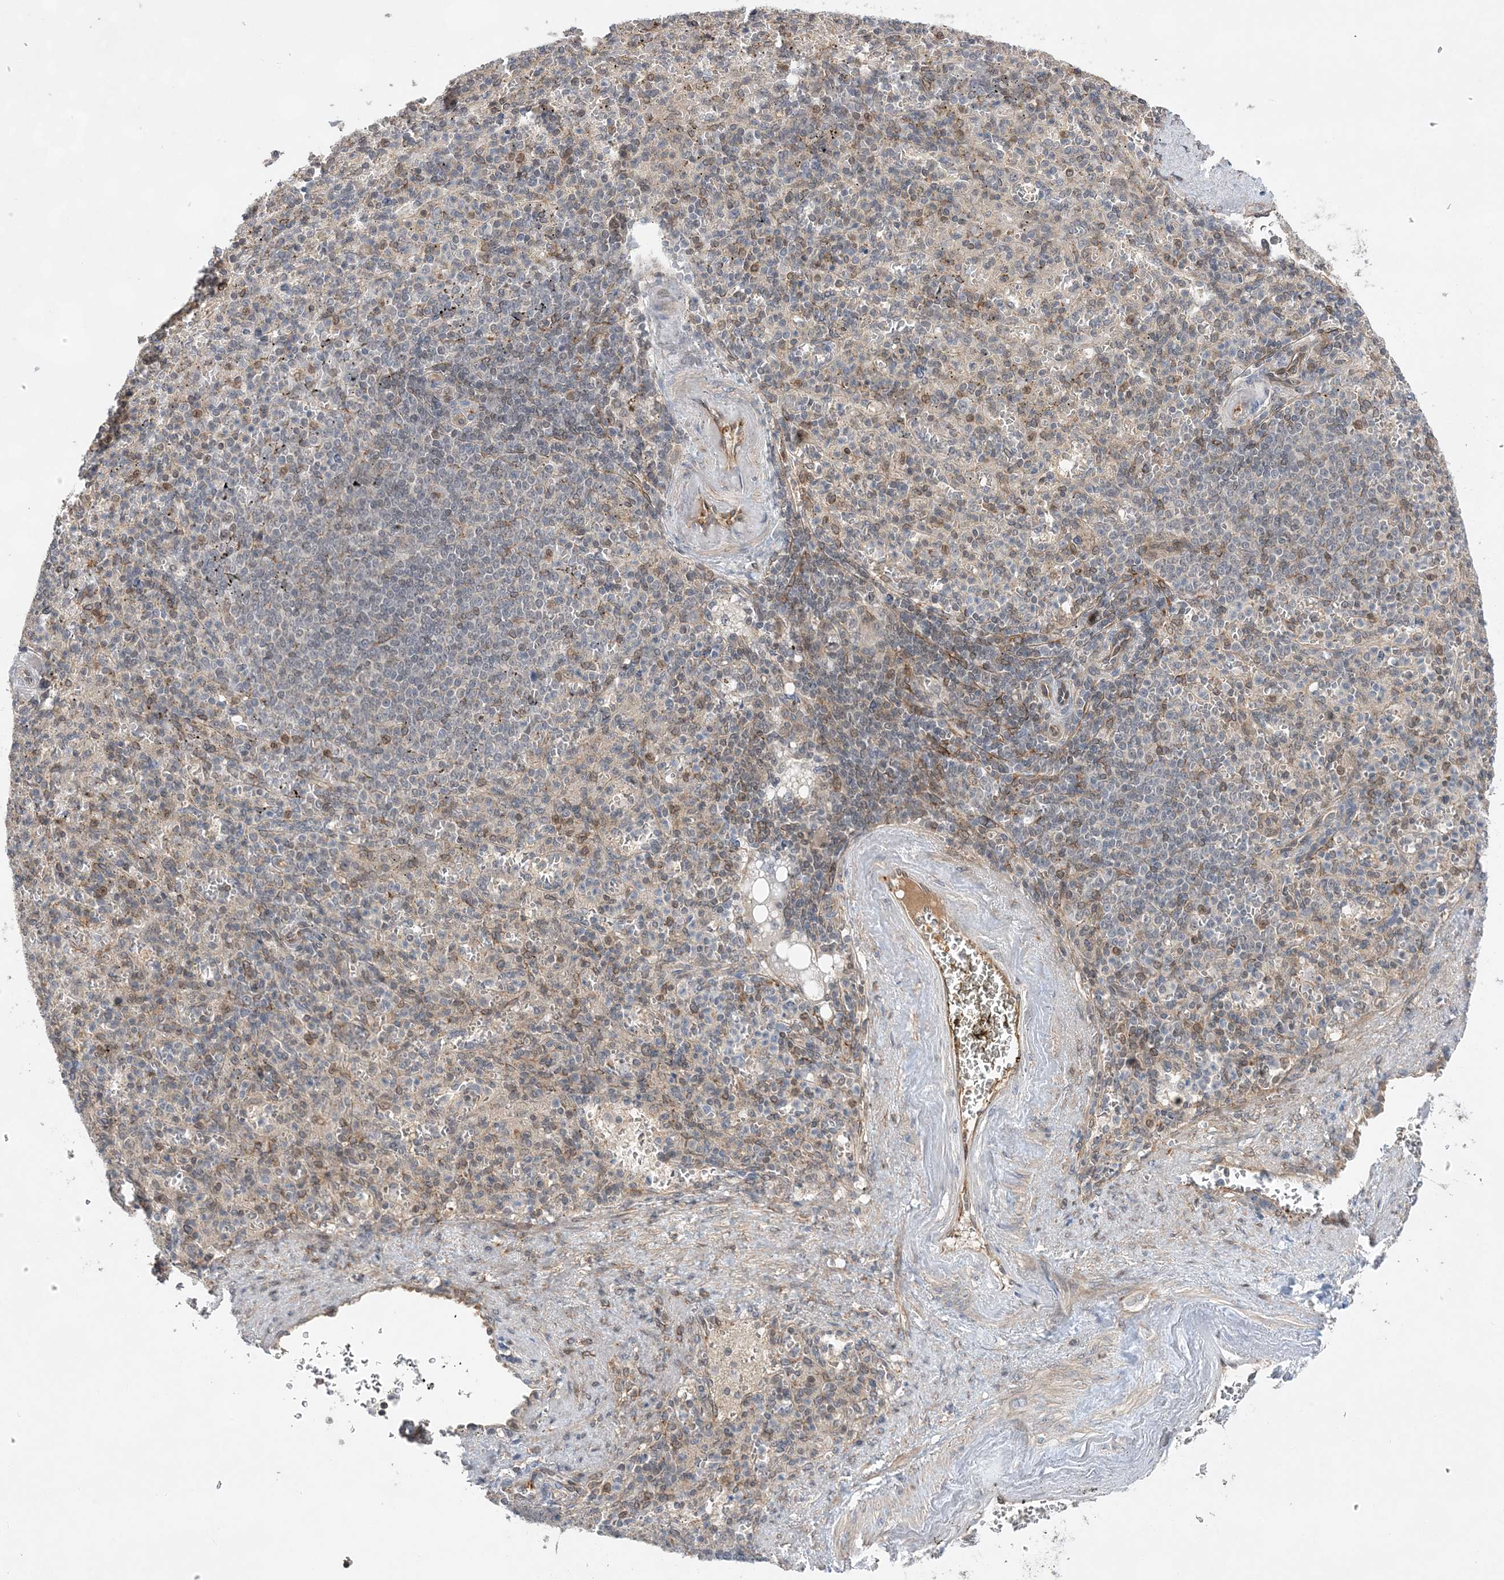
{"staining": {"intensity": "weak", "quantity": "<25%", "location": "cytoplasmic/membranous"}, "tissue": "spleen", "cell_type": "Cells in red pulp", "image_type": "normal", "snomed": [{"axis": "morphology", "description": "Normal tissue, NOS"}, {"axis": "topography", "description": "Spleen"}], "caption": "DAB immunohistochemical staining of unremarkable spleen displays no significant expression in cells in red pulp.", "gene": "TMEM132B", "patient": {"sex": "female", "age": 74}}